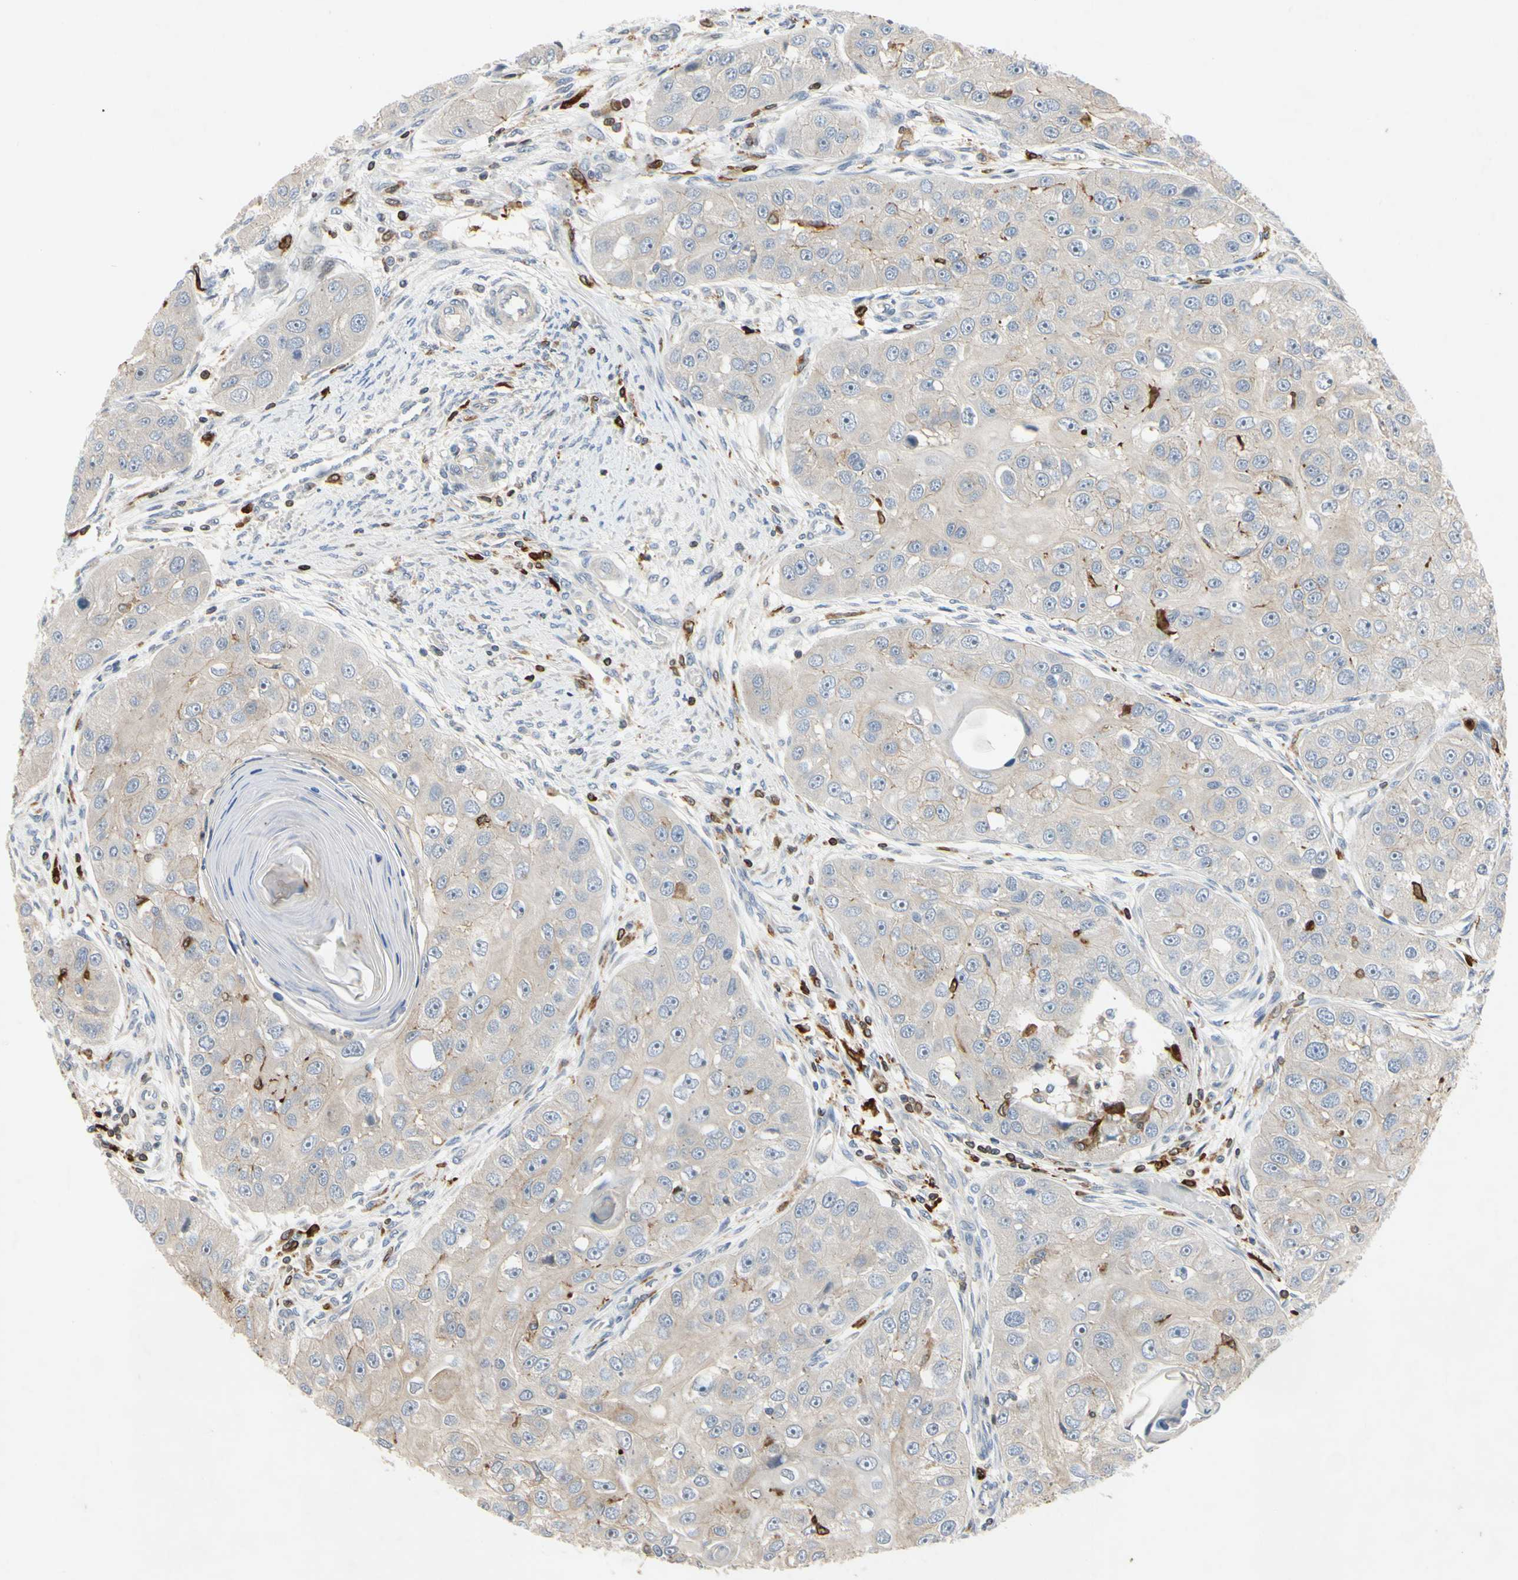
{"staining": {"intensity": "weak", "quantity": ">75%", "location": "cytoplasmic/membranous"}, "tissue": "head and neck cancer", "cell_type": "Tumor cells", "image_type": "cancer", "snomed": [{"axis": "morphology", "description": "Normal tissue, NOS"}, {"axis": "morphology", "description": "Squamous cell carcinoma, NOS"}, {"axis": "topography", "description": "Skeletal muscle"}, {"axis": "topography", "description": "Head-Neck"}], "caption": "A brown stain labels weak cytoplasmic/membranous expression of a protein in human head and neck cancer tumor cells. The staining is performed using DAB brown chromogen to label protein expression. The nuclei are counter-stained blue using hematoxylin.", "gene": "PLXNA2", "patient": {"sex": "male", "age": 51}}